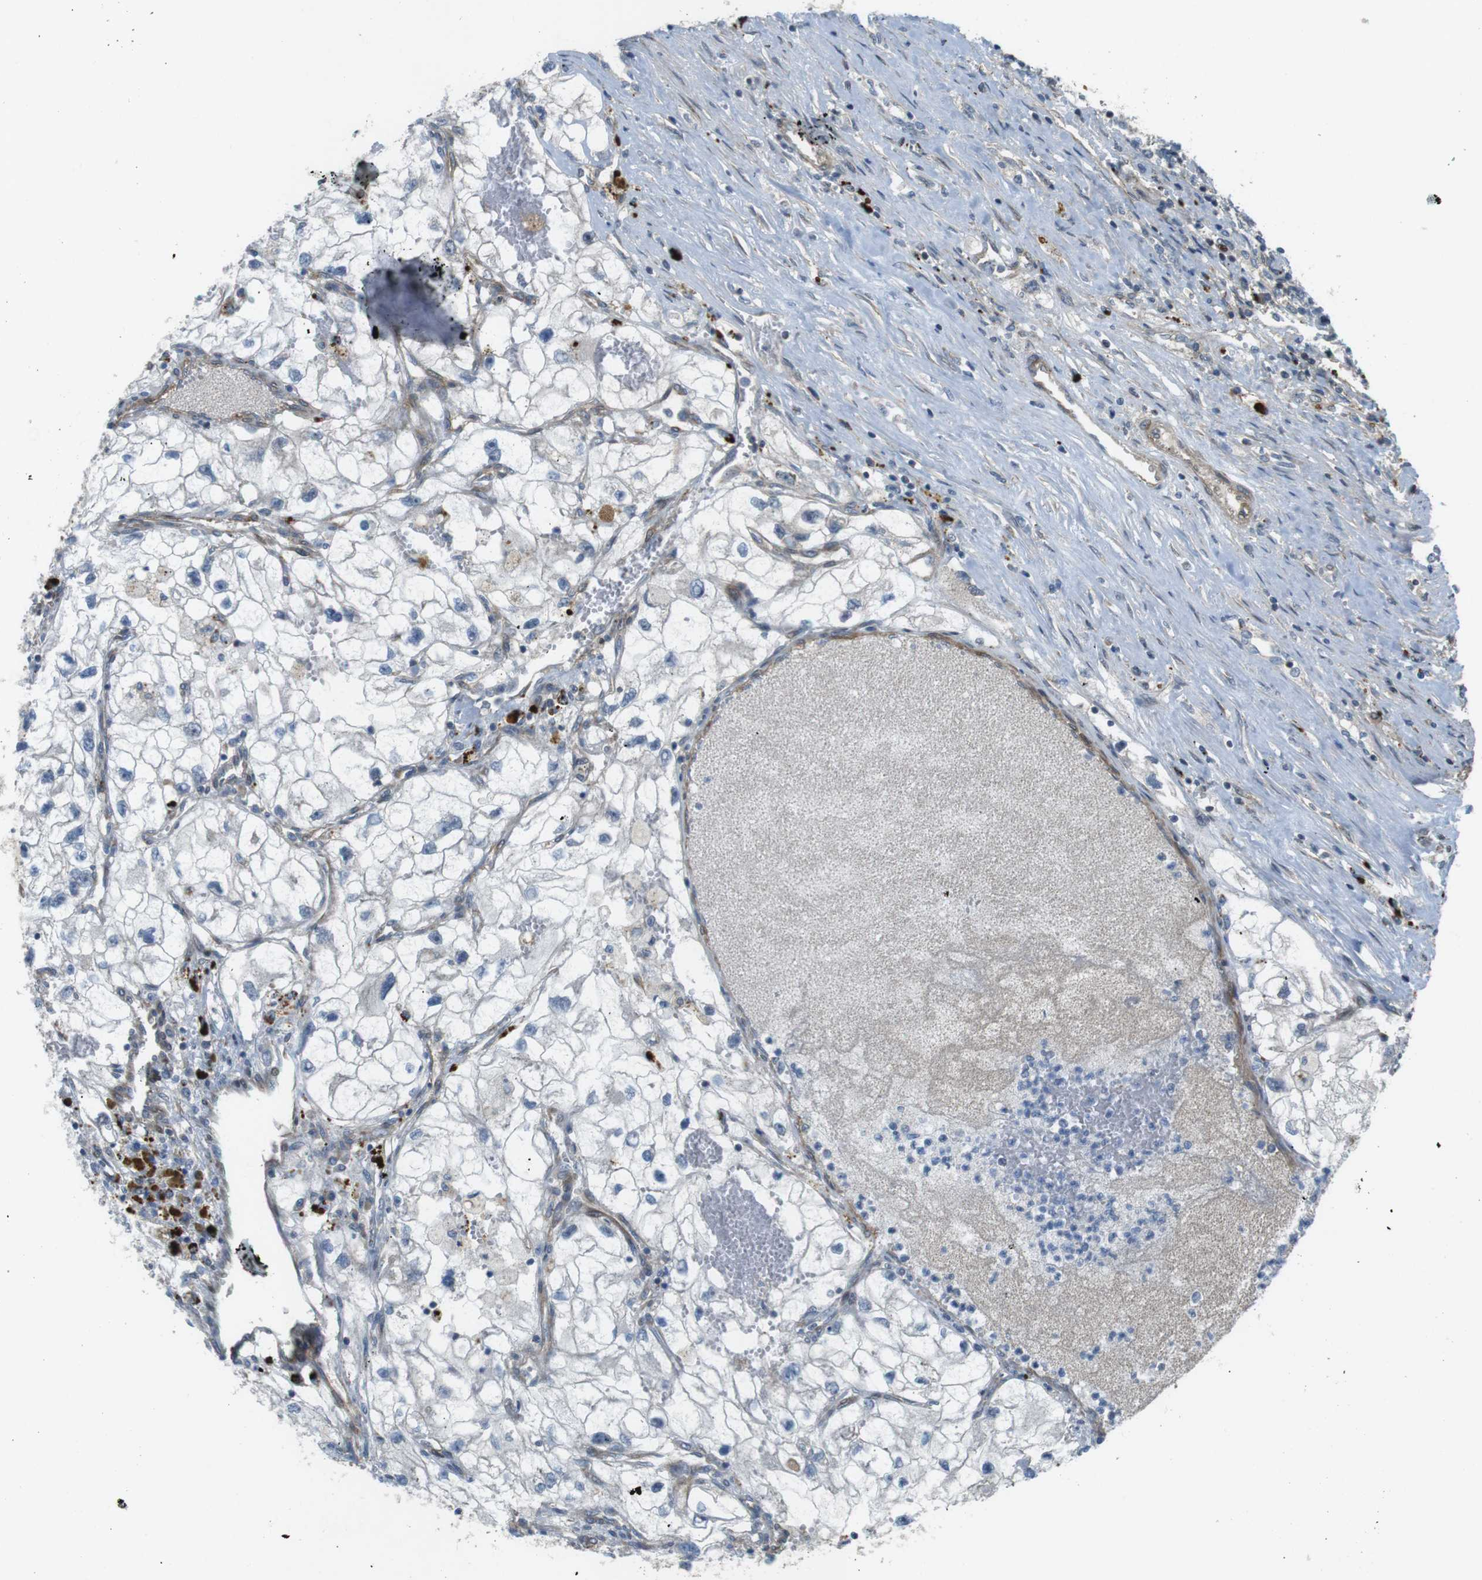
{"staining": {"intensity": "negative", "quantity": "none", "location": "none"}, "tissue": "renal cancer", "cell_type": "Tumor cells", "image_type": "cancer", "snomed": [{"axis": "morphology", "description": "Adenocarcinoma, NOS"}, {"axis": "topography", "description": "Kidney"}], "caption": "High magnification brightfield microscopy of renal adenocarcinoma stained with DAB (brown) and counterstained with hematoxylin (blue): tumor cells show no significant staining. Nuclei are stained in blue.", "gene": "KANK2", "patient": {"sex": "female", "age": 70}}